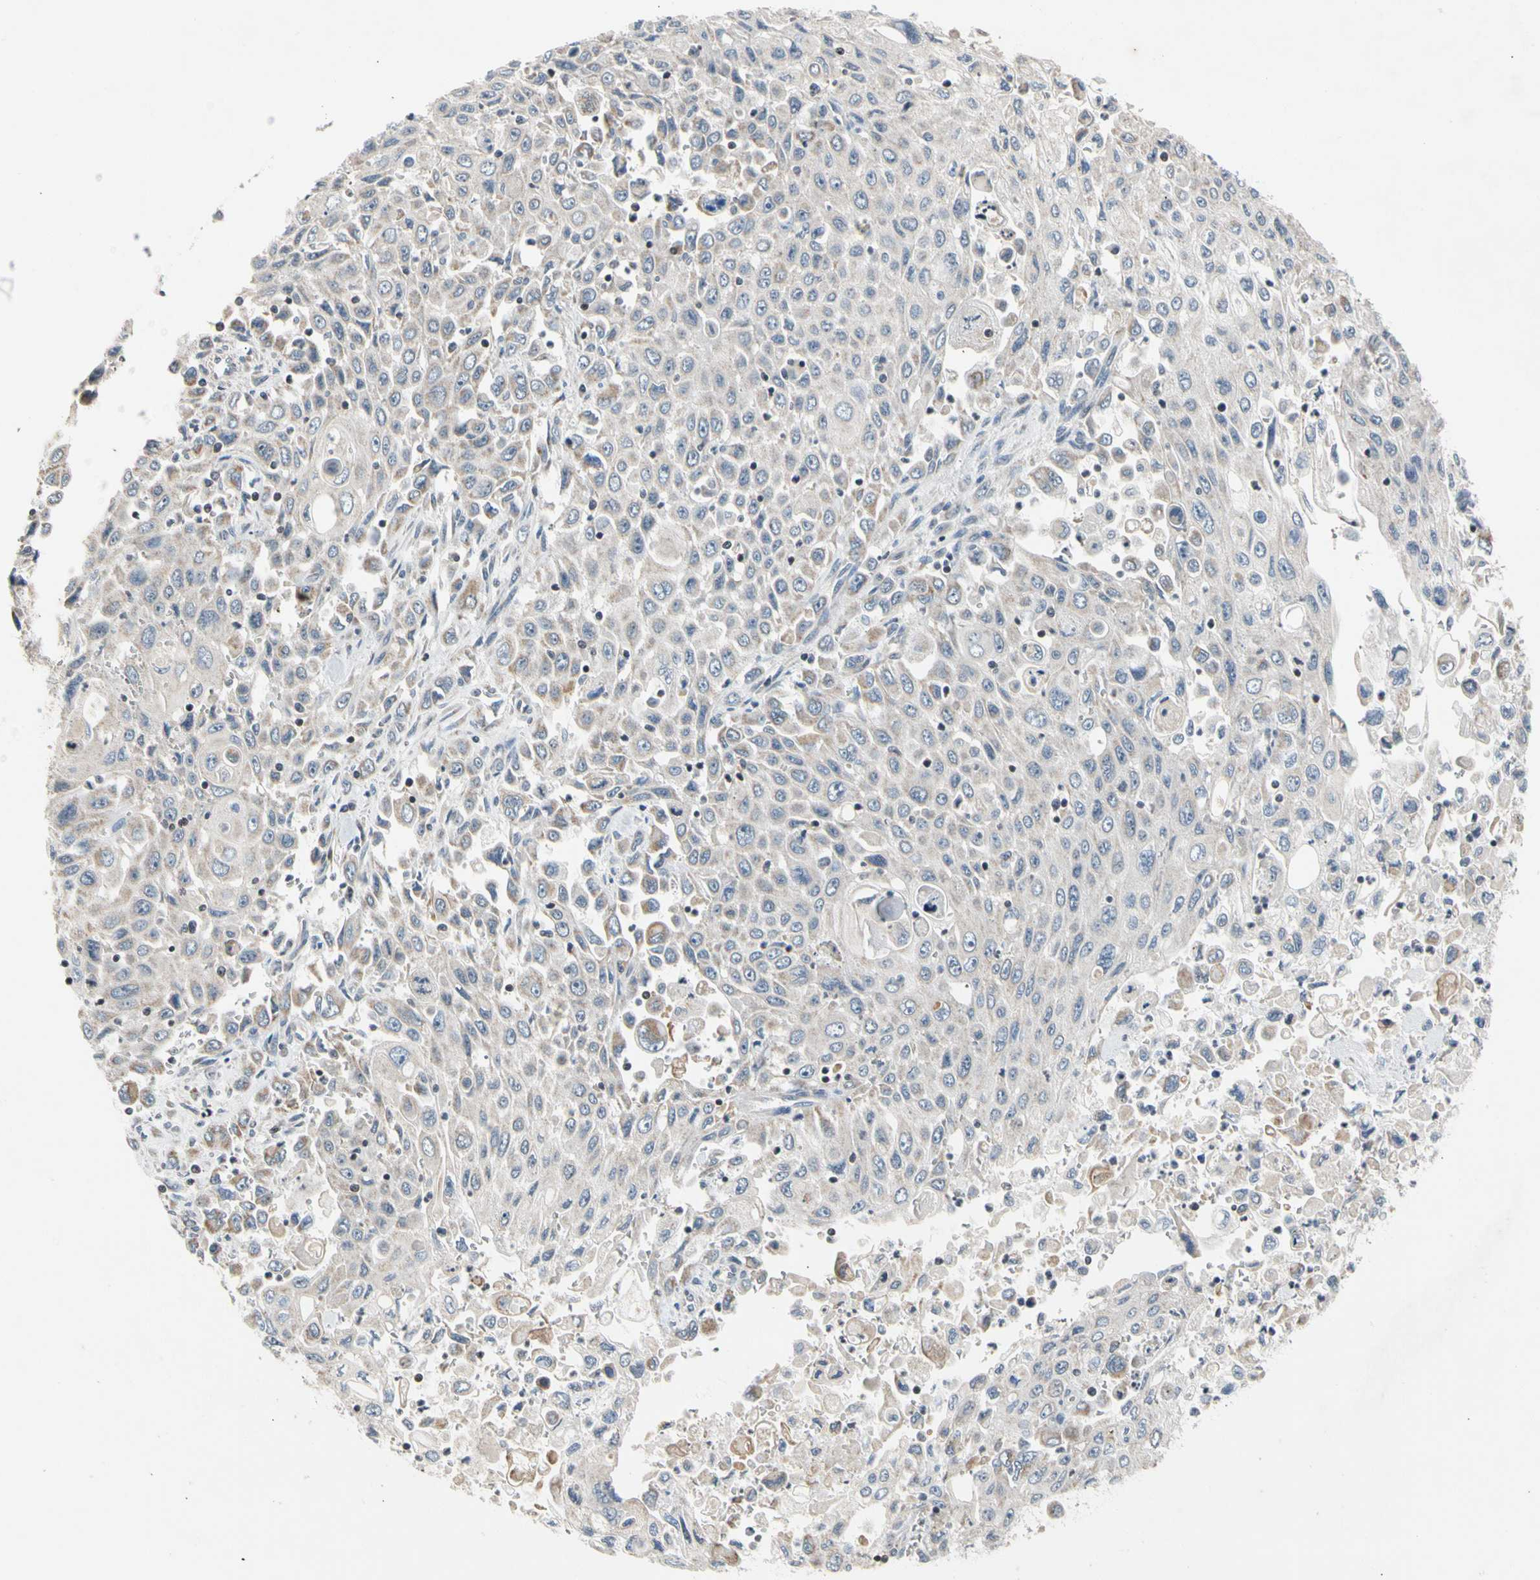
{"staining": {"intensity": "negative", "quantity": "none", "location": "none"}, "tissue": "pancreatic cancer", "cell_type": "Tumor cells", "image_type": "cancer", "snomed": [{"axis": "morphology", "description": "Adenocarcinoma, NOS"}, {"axis": "topography", "description": "Pancreas"}], "caption": "Tumor cells are negative for brown protein staining in pancreatic cancer.", "gene": "SOX30", "patient": {"sex": "male", "age": 70}}